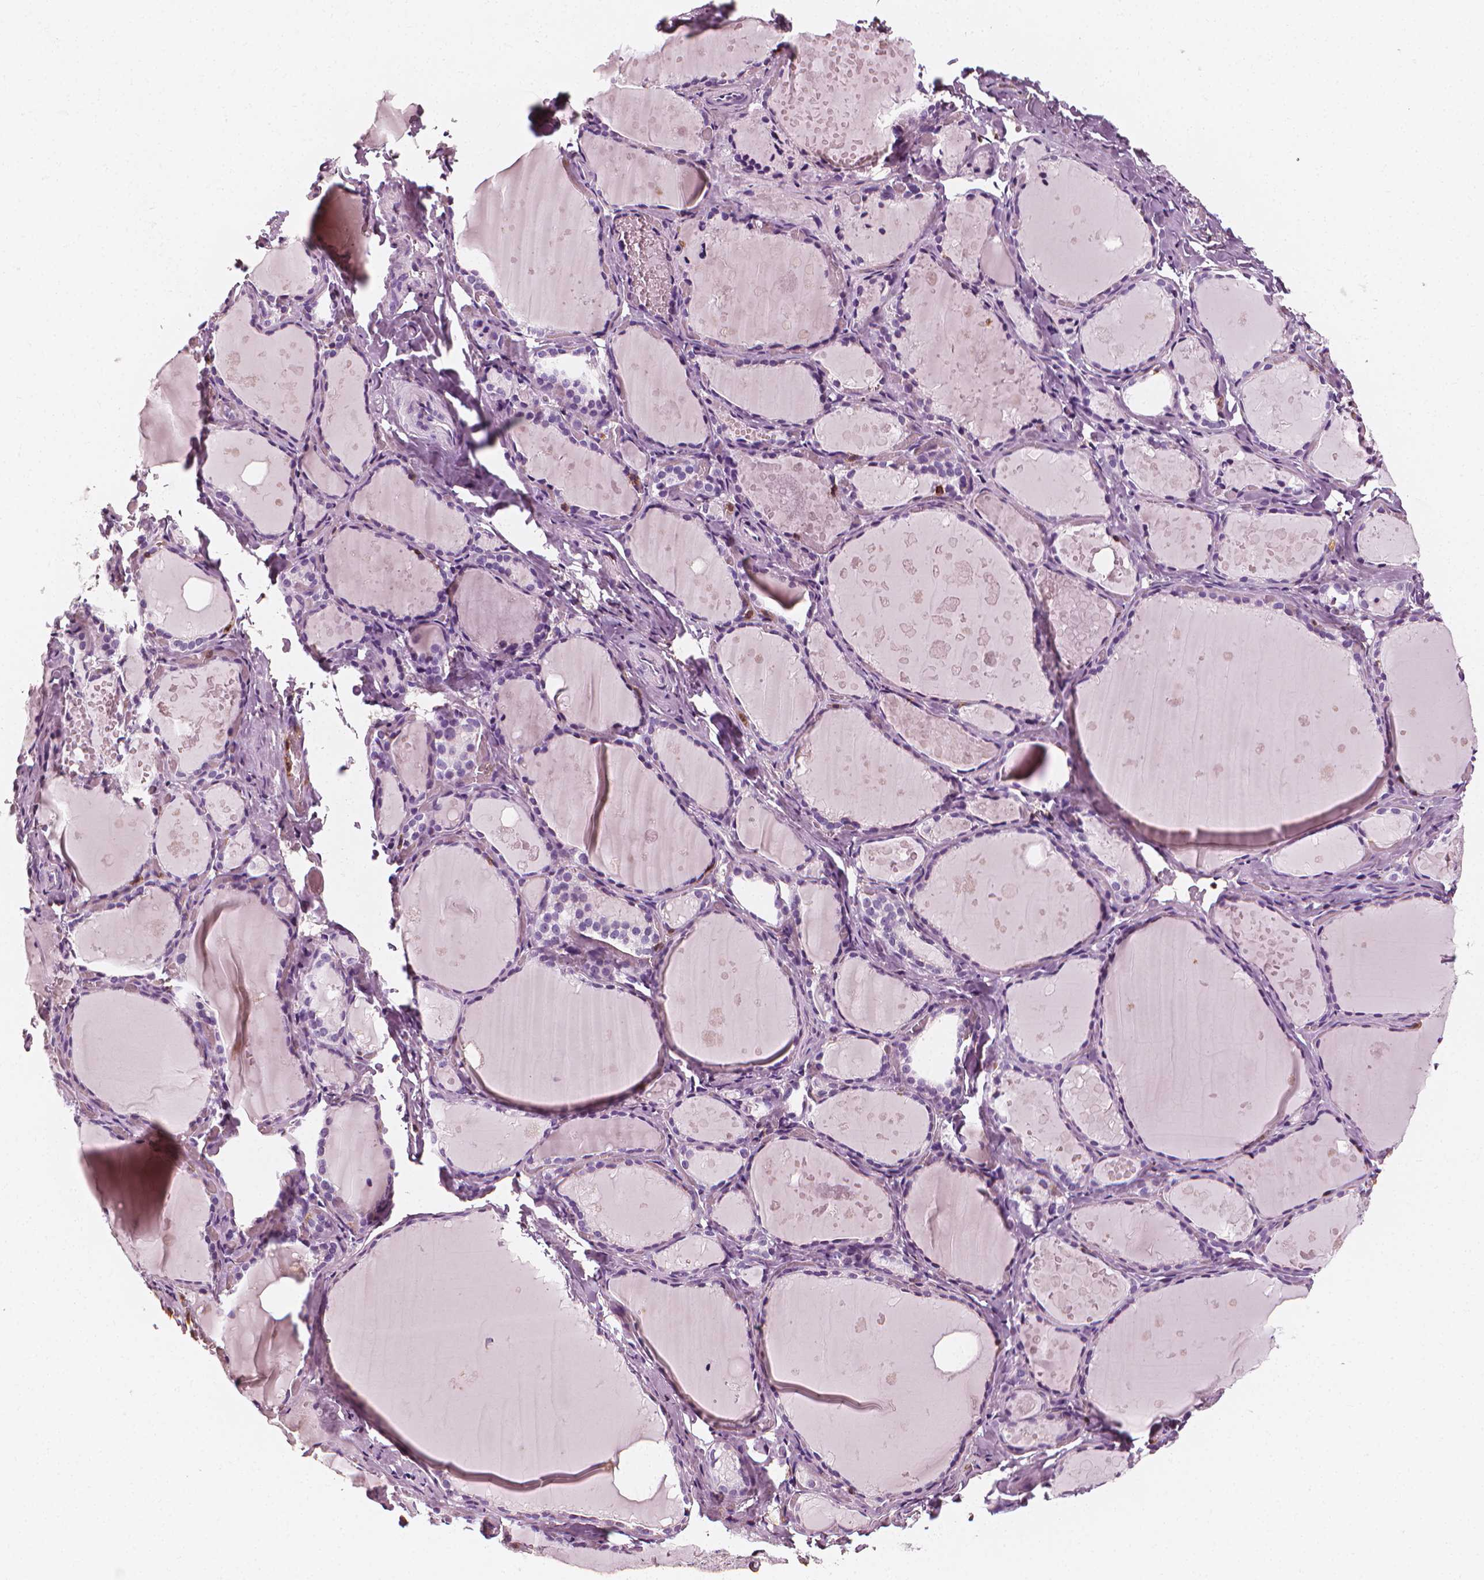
{"staining": {"intensity": "negative", "quantity": "none", "location": "none"}, "tissue": "thyroid gland", "cell_type": "Glandular cells", "image_type": "normal", "snomed": [{"axis": "morphology", "description": "Normal tissue, NOS"}, {"axis": "topography", "description": "Thyroid gland"}], "caption": "IHC image of normal thyroid gland: thyroid gland stained with DAB shows no significant protein positivity in glandular cells. (Immunohistochemistry (ihc), brightfield microscopy, high magnification).", "gene": "PTPRC", "patient": {"sex": "female", "age": 56}}